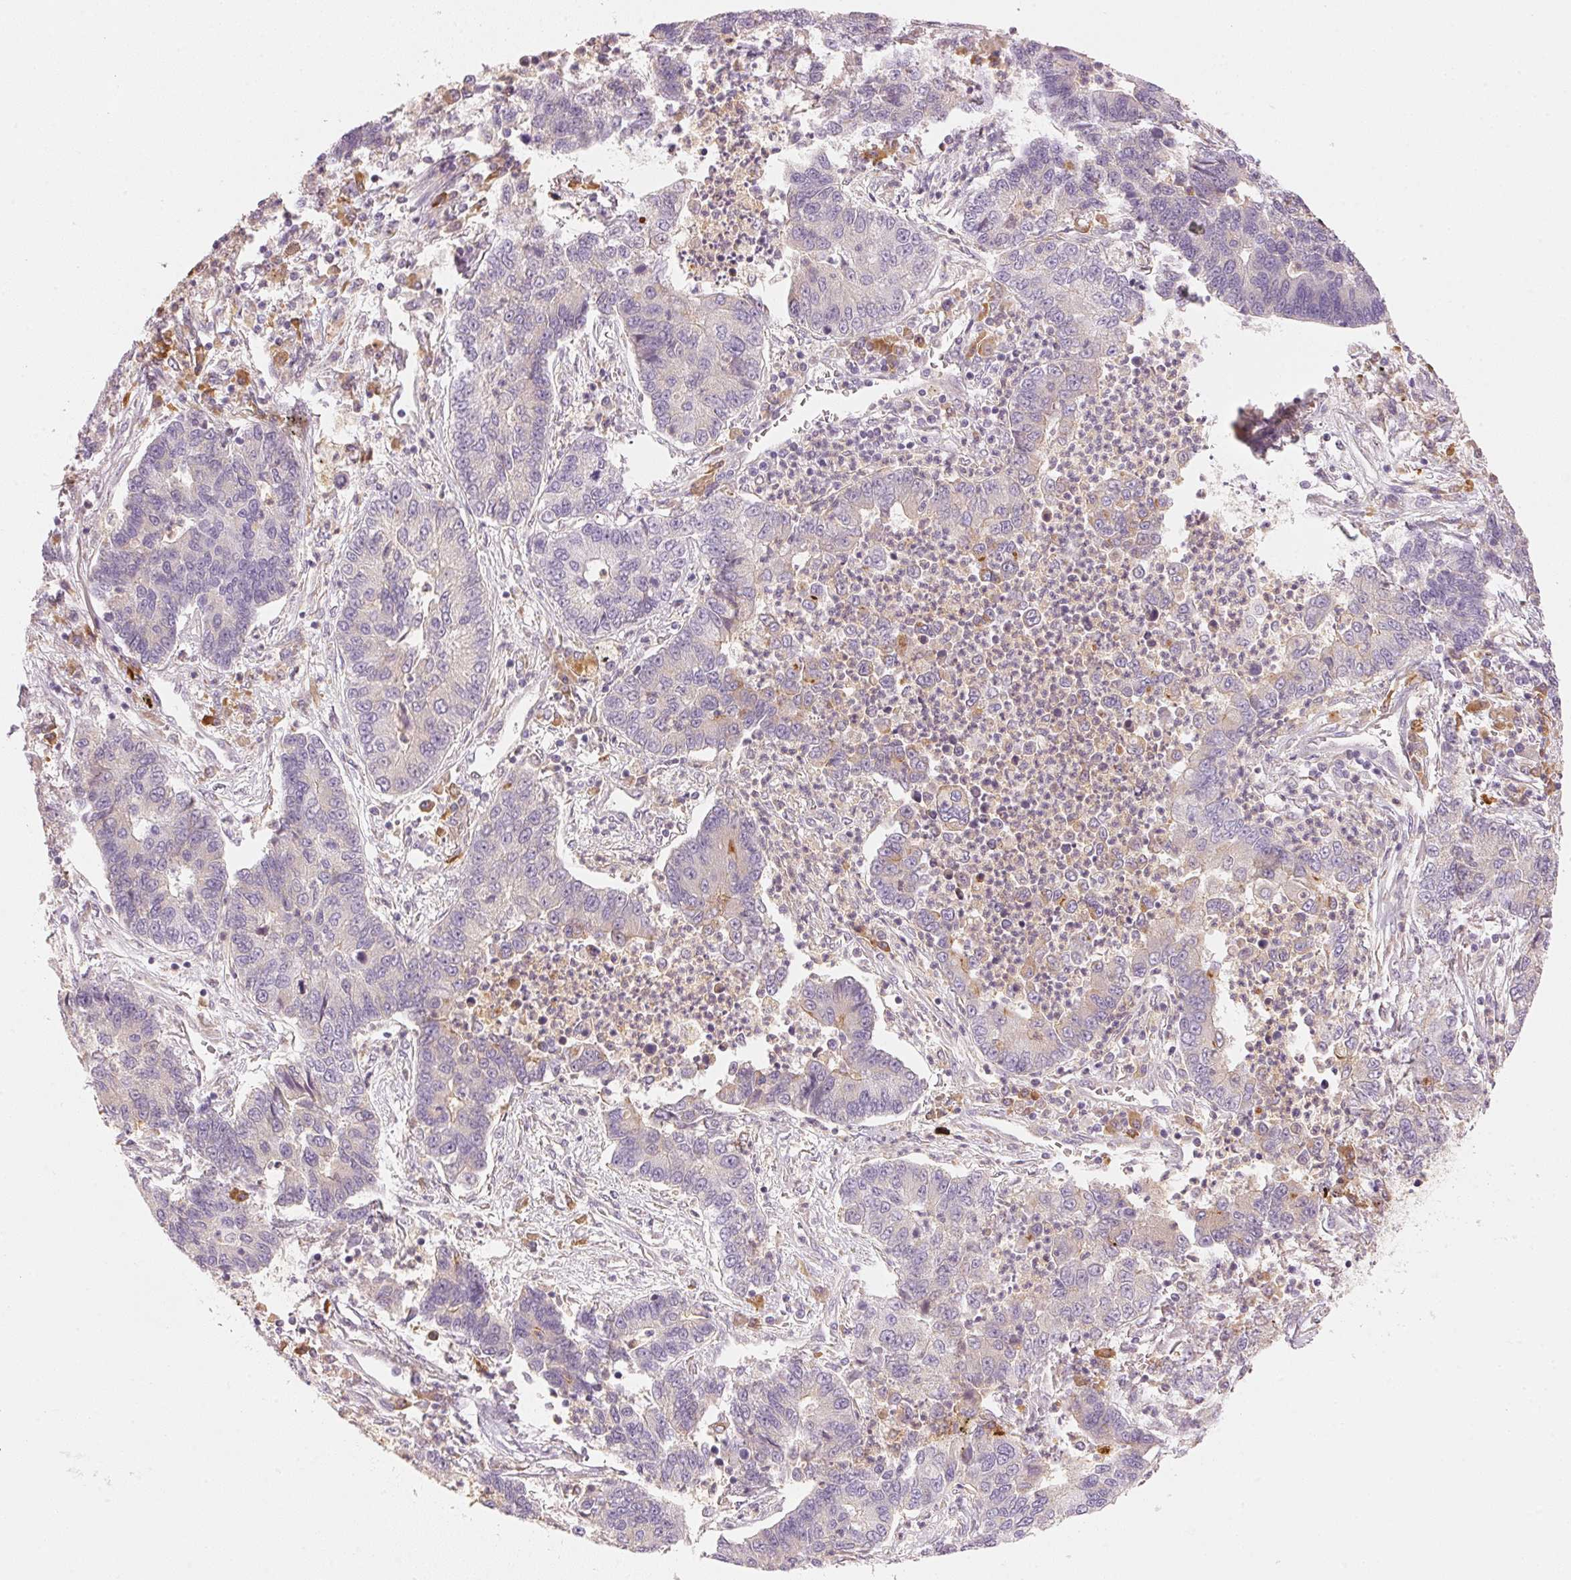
{"staining": {"intensity": "negative", "quantity": "none", "location": "none"}, "tissue": "lung cancer", "cell_type": "Tumor cells", "image_type": "cancer", "snomed": [{"axis": "morphology", "description": "Adenocarcinoma, NOS"}, {"axis": "topography", "description": "Lung"}], "caption": "Tumor cells show no significant expression in lung cancer (adenocarcinoma). The staining is performed using DAB (3,3'-diaminobenzidine) brown chromogen with nuclei counter-stained in using hematoxylin.", "gene": "RMDN2", "patient": {"sex": "female", "age": 57}}